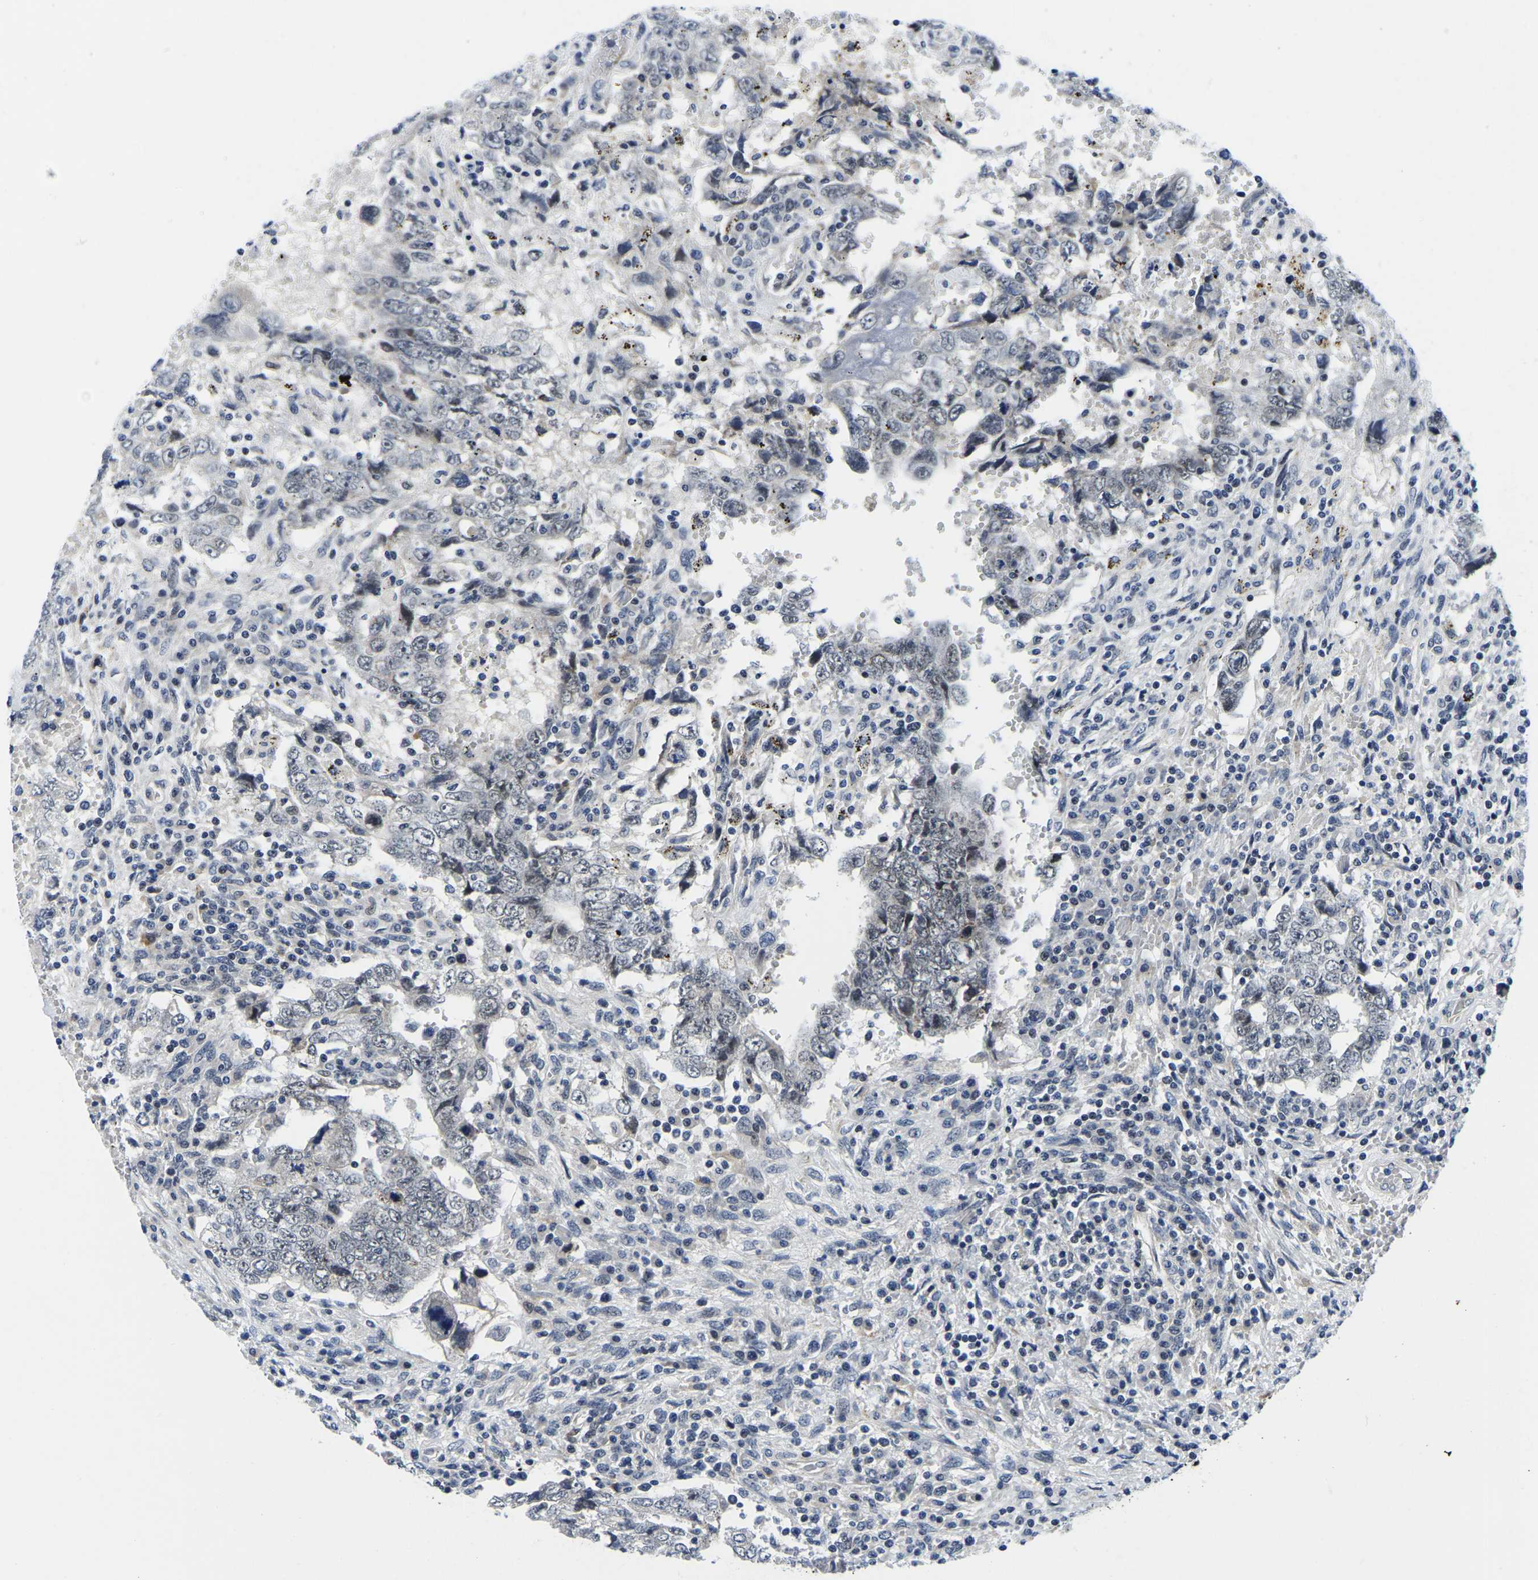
{"staining": {"intensity": "negative", "quantity": "none", "location": "none"}, "tissue": "testis cancer", "cell_type": "Tumor cells", "image_type": "cancer", "snomed": [{"axis": "morphology", "description": "Carcinoma, Embryonal, NOS"}, {"axis": "topography", "description": "Testis"}], "caption": "Immunohistochemistry (IHC) photomicrograph of testis cancer stained for a protein (brown), which shows no expression in tumor cells. (DAB immunohistochemistry (IHC) with hematoxylin counter stain).", "gene": "POLDIP3", "patient": {"sex": "male", "age": 26}}